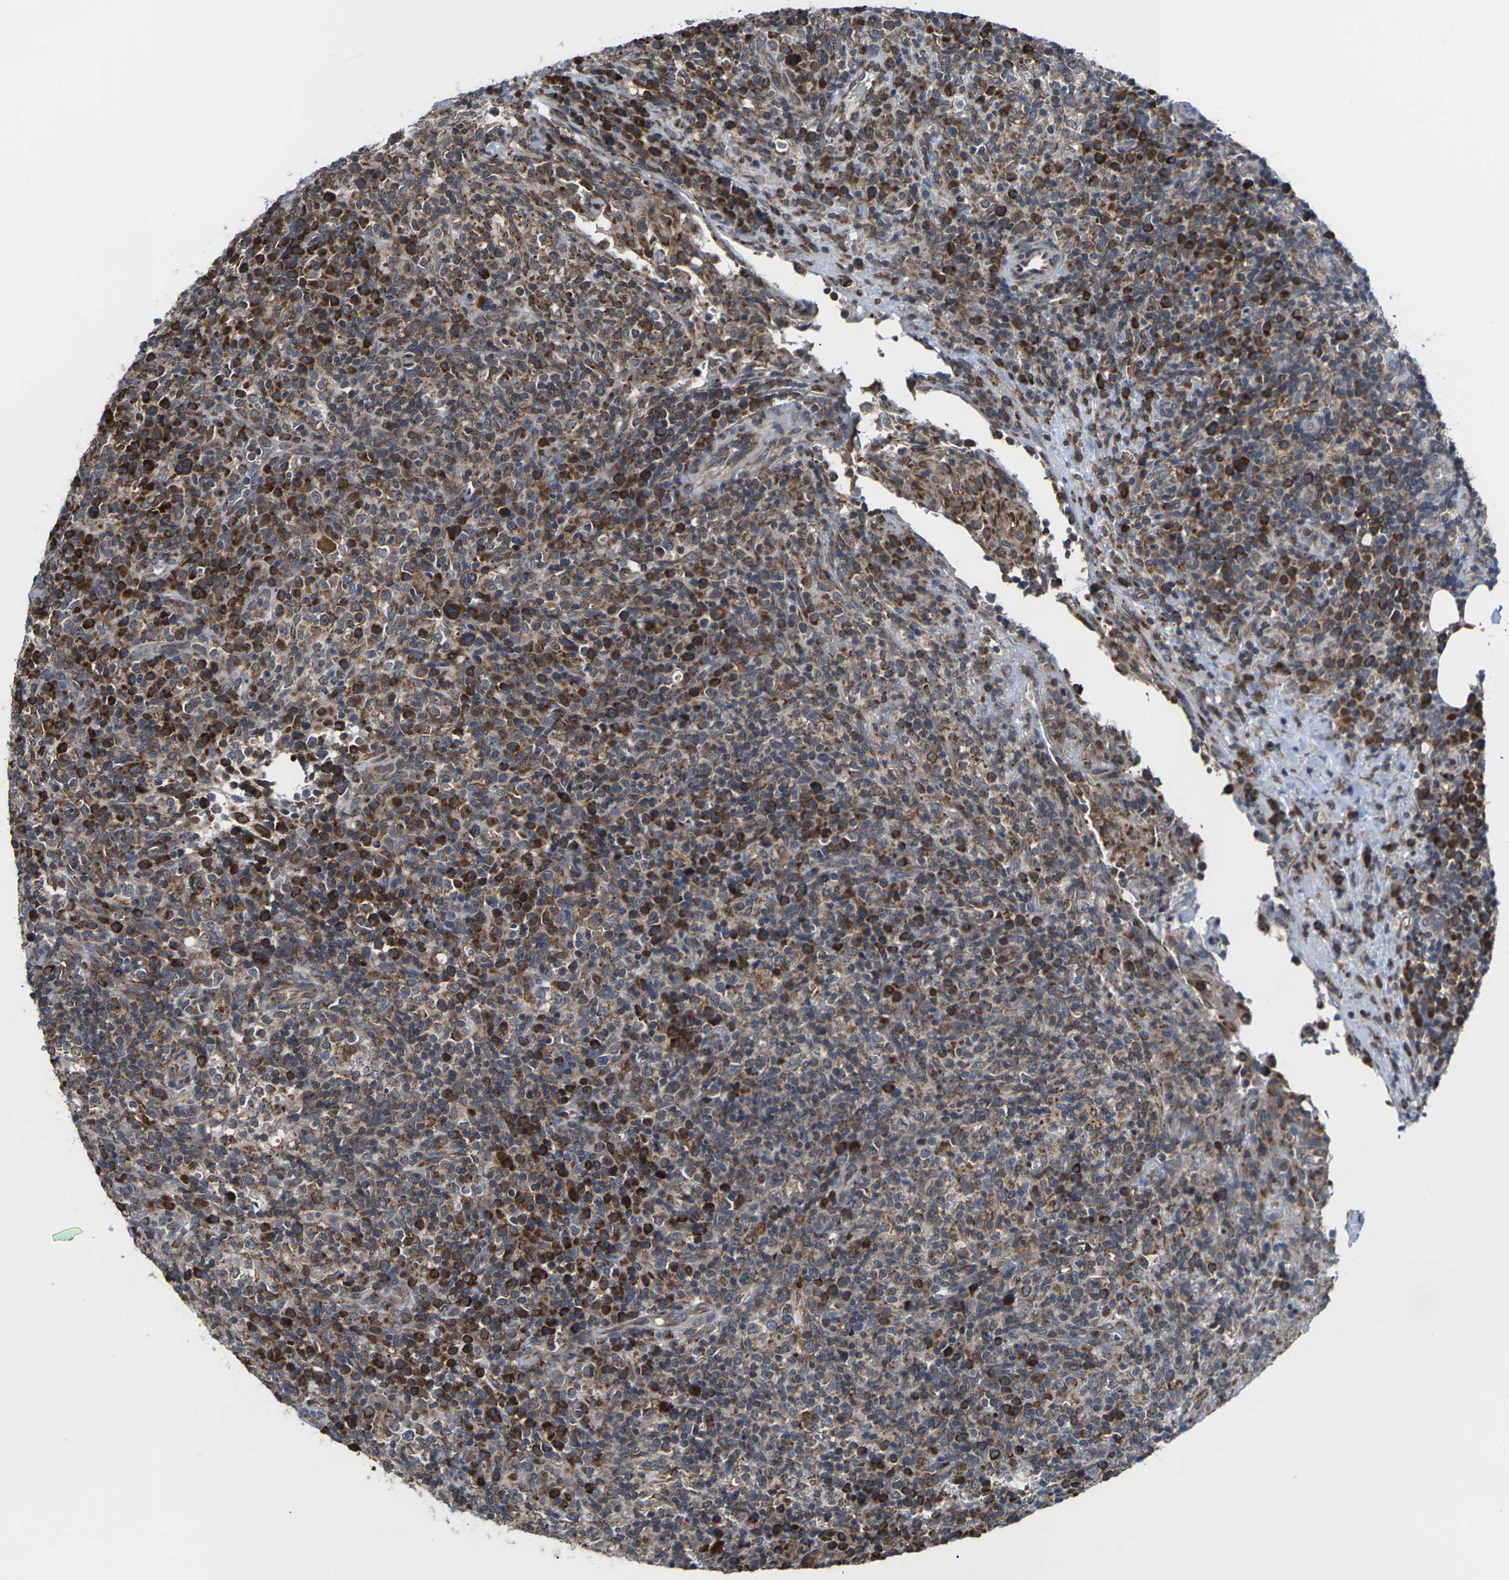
{"staining": {"intensity": "strong", "quantity": "25%-75%", "location": "cytoplasmic/membranous"}, "tissue": "lymphoma", "cell_type": "Tumor cells", "image_type": "cancer", "snomed": [{"axis": "morphology", "description": "Malignant lymphoma, non-Hodgkin's type, High grade"}, {"axis": "topography", "description": "Lymph node"}], "caption": "Protein staining demonstrates strong cytoplasmic/membranous staining in approximately 25%-75% of tumor cells in high-grade malignant lymphoma, non-Hodgkin's type. (DAB (3,3'-diaminobenzidine) IHC, brown staining for protein, blue staining for nuclei).", "gene": "PDZK1IP1", "patient": {"sex": "female", "age": 76}}